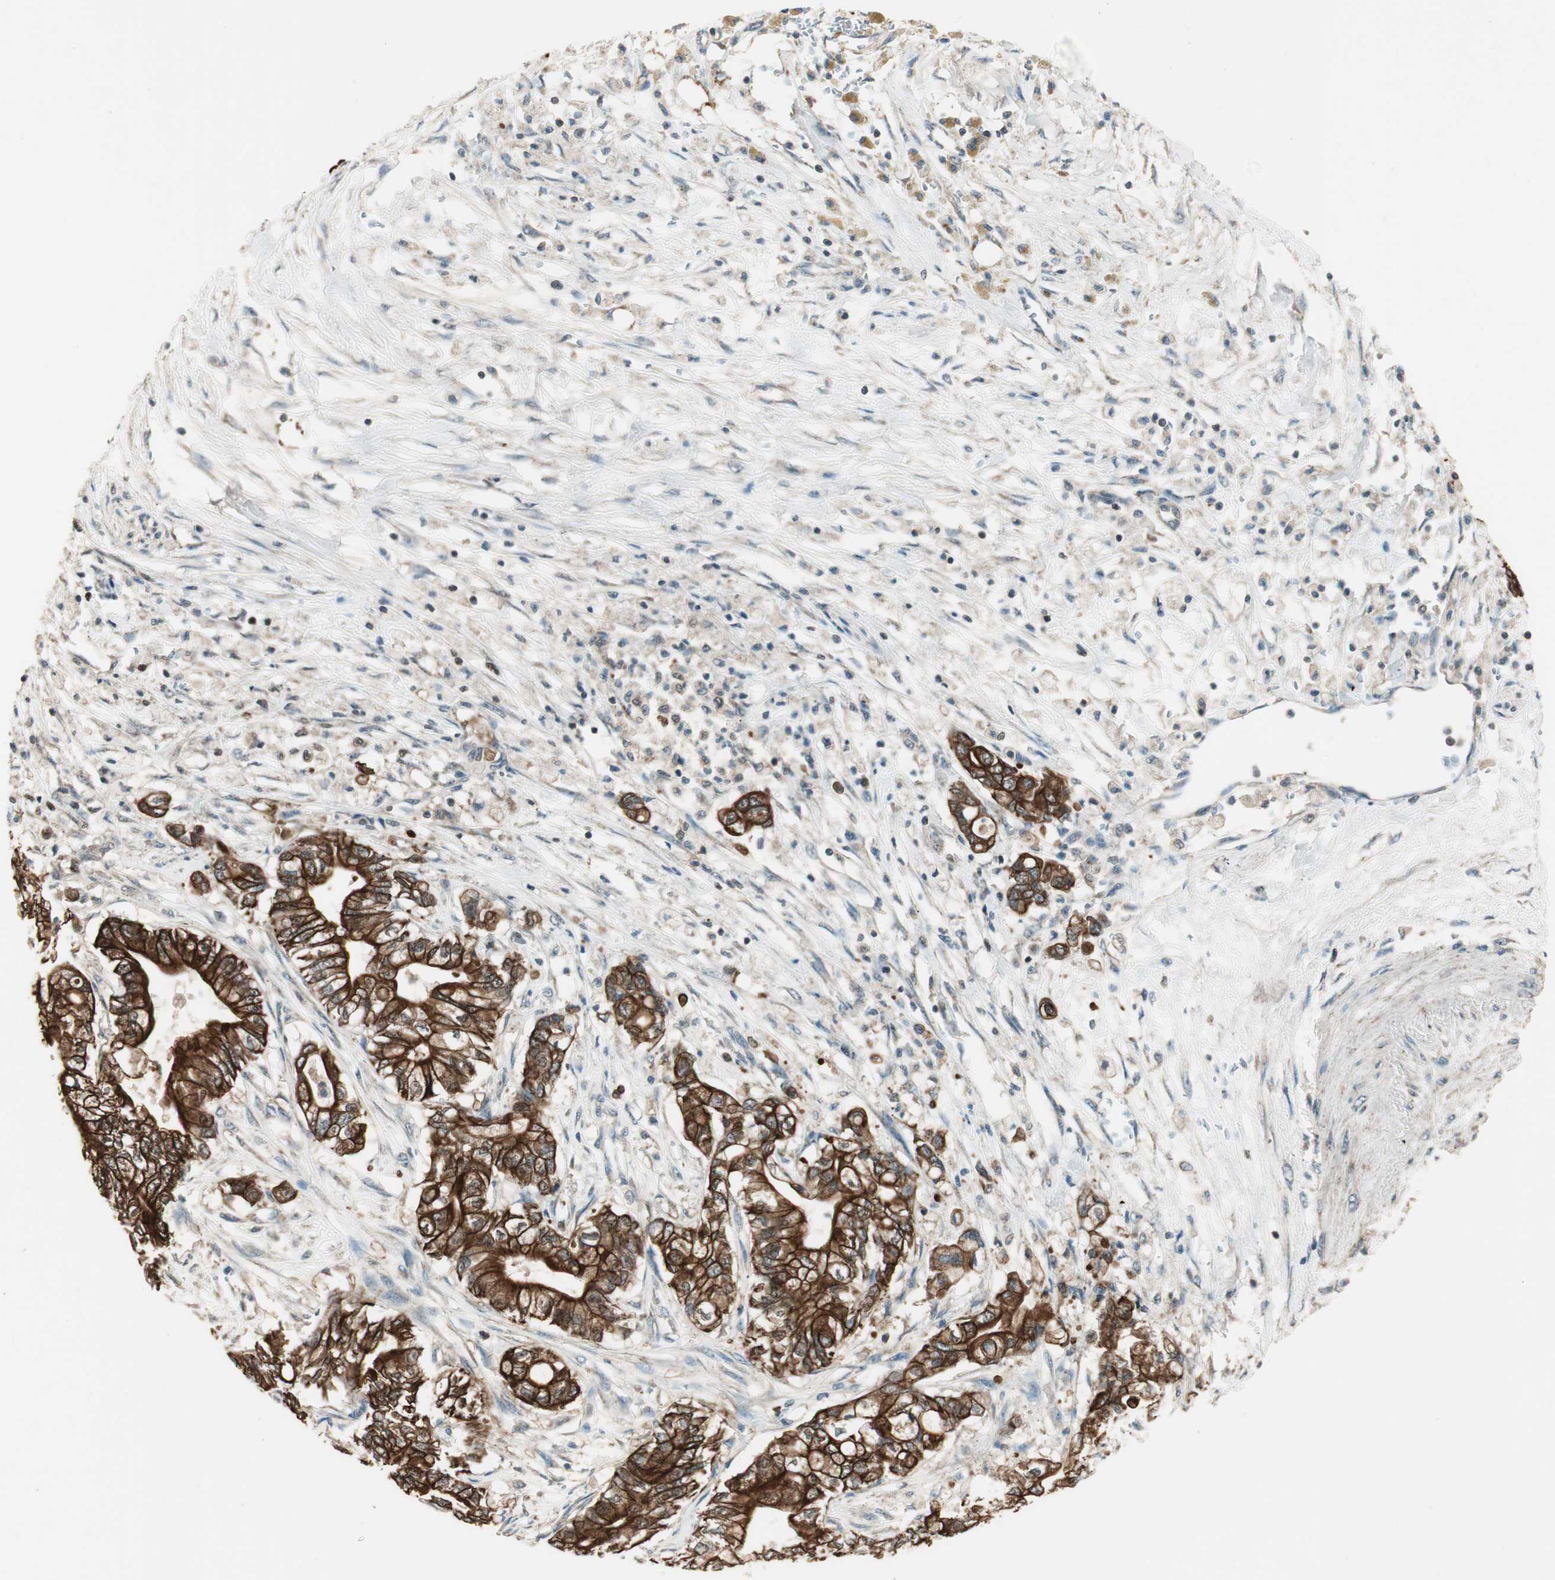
{"staining": {"intensity": "strong", "quantity": ">75%", "location": "cytoplasmic/membranous"}, "tissue": "pancreatic cancer", "cell_type": "Tumor cells", "image_type": "cancer", "snomed": [{"axis": "morphology", "description": "Adenocarcinoma, NOS"}, {"axis": "topography", "description": "Pancreas"}], "caption": "Pancreatic adenocarcinoma stained for a protein displays strong cytoplasmic/membranous positivity in tumor cells.", "gene": "TRIM21", "patient": {"sex": "male", "age": 70}}